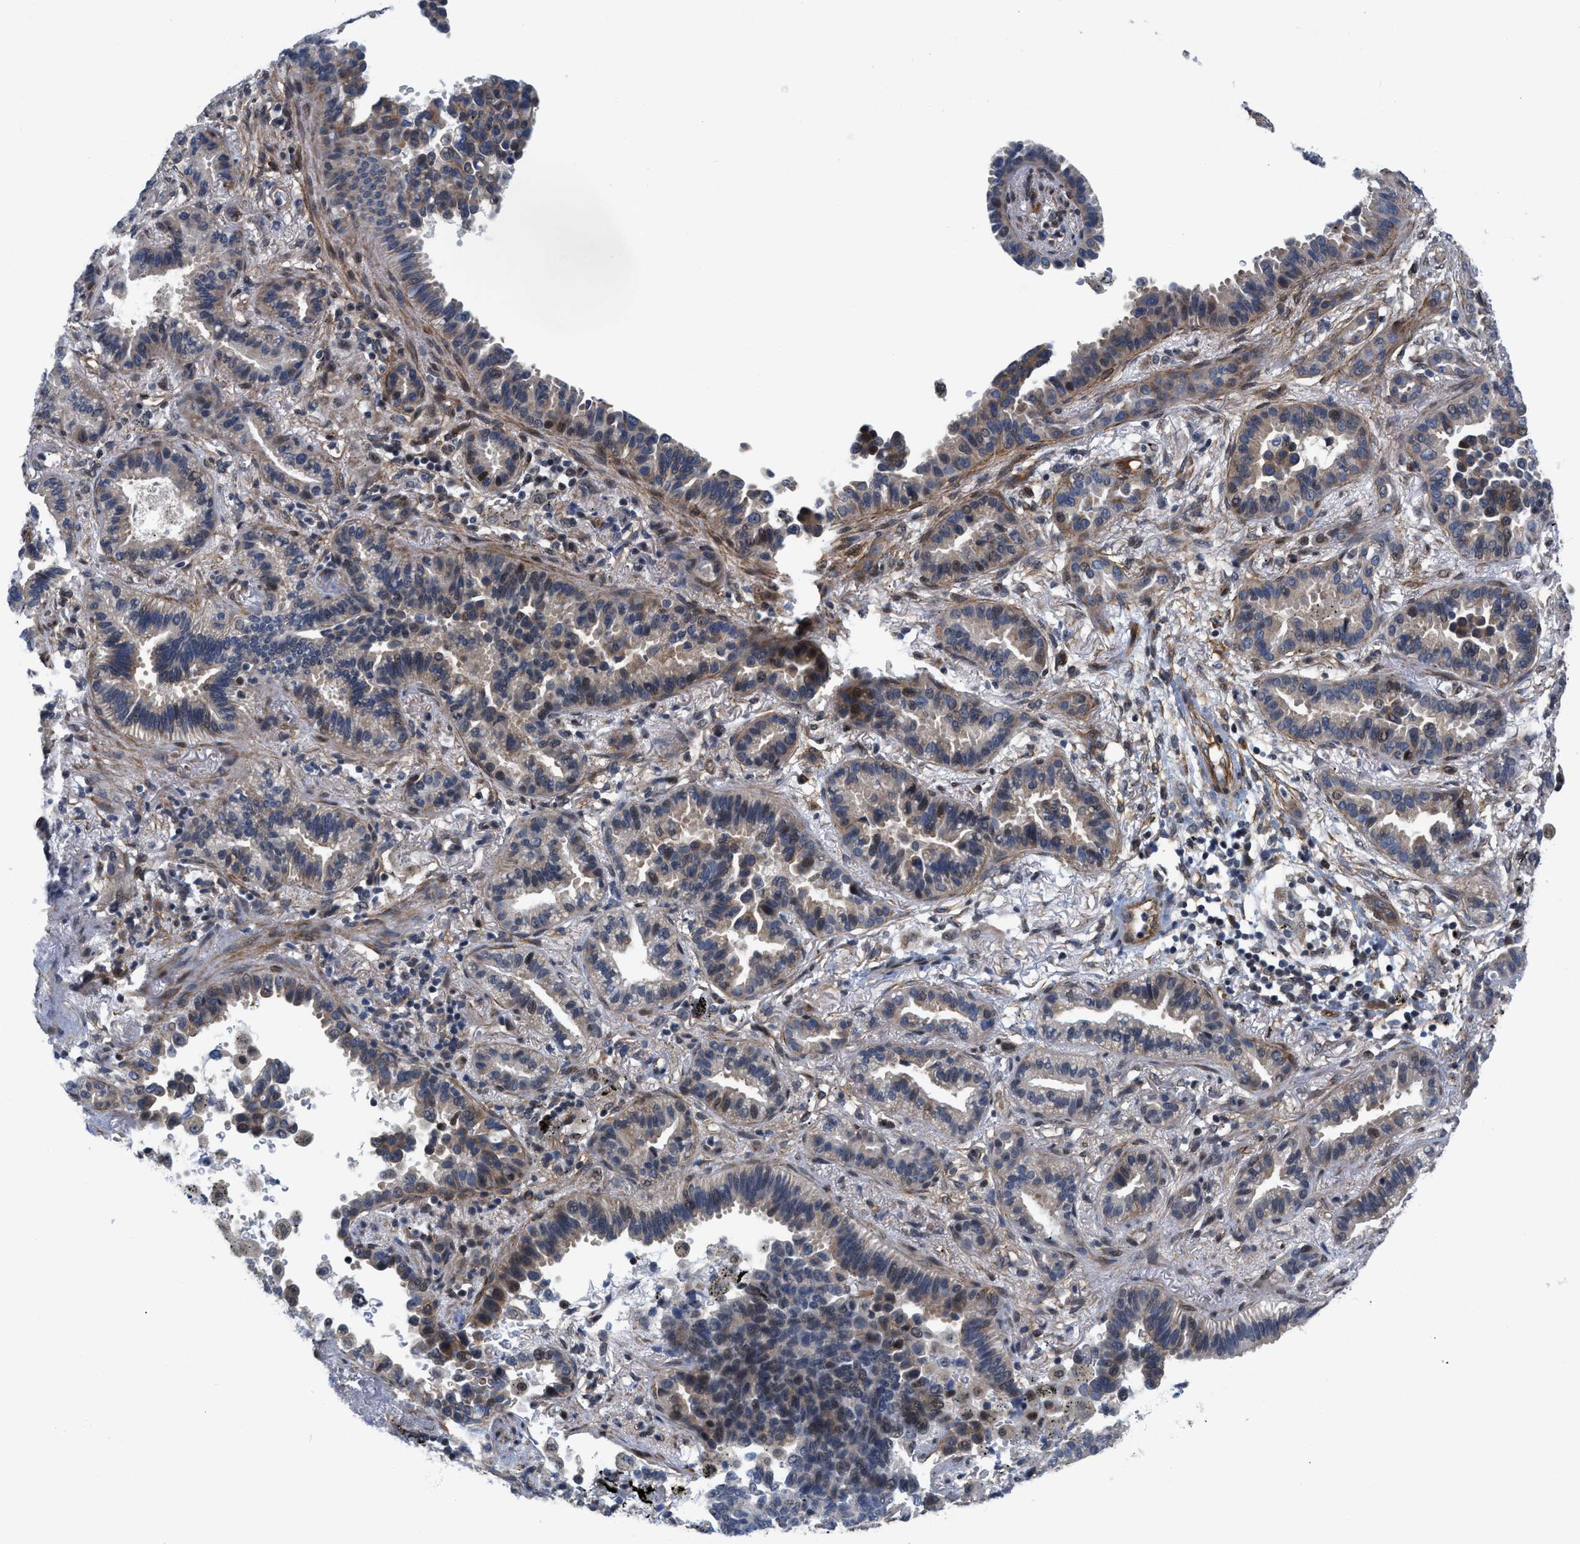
{"staining": {"intensity": "weak", "quantity": ">75%", "location": "cytoplasmic/membranous,nuclear"}, "tissue": "lung cancer", "cell_type": "Tumor cells", "image_type": "cancer", "snomed": [{"axis": "morphology", "description": "Normal tissue, NOS"}, {"axis": "morphology", "description": "Adenocarcinoma, NOS"}, {"axis": "topography", "description": "Lung"}], "caption": "The immunohistochemical stain highlights weak cytoplasmic/membranous and nuclear expression in tumor cells of lung adenocarcinoma tissue.", "gene": "GPRASP2", "patient": {"sex": "male", "age": 59}}